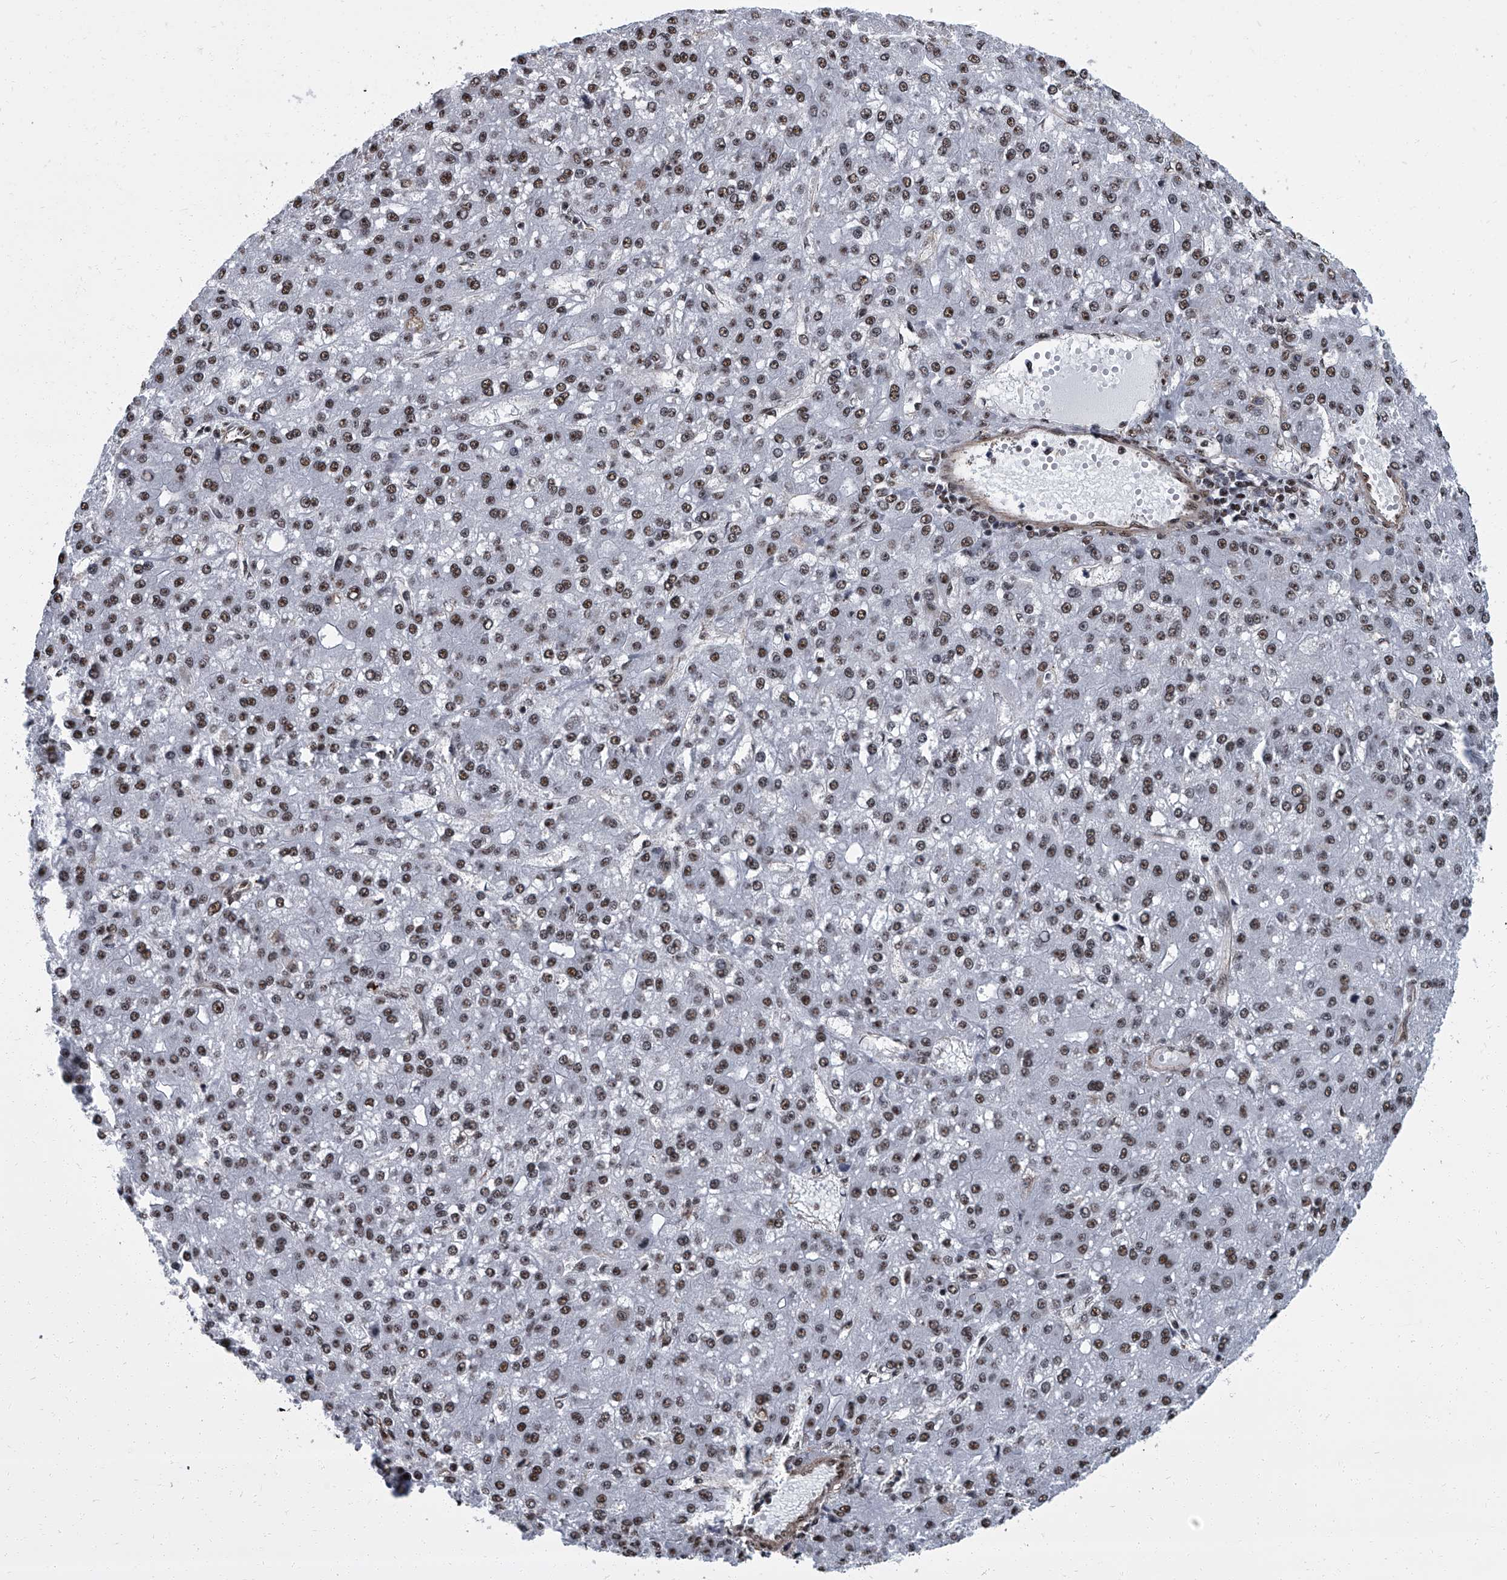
{"staining": {"intensity": "moderate", "quantity": ">75%", "location": "nuclear"}, "tissue": "liver cancer", "cell_type": "Tumor cells", "image_type": "cancer", "snomed": [{"axis": "morphology", "description": "Carcinoma, Hepatocellular, NOS"}, {"axis": "topography", "description": "Liver"}], "caption": "Brown immunohistochemical staining in human liver hepatocellular carcinoma displays moderate nuclear expression in approximately >75% of tumor cells.", "gene": "ZNF518B", "patient": {"sex": "male", "age": 67}}